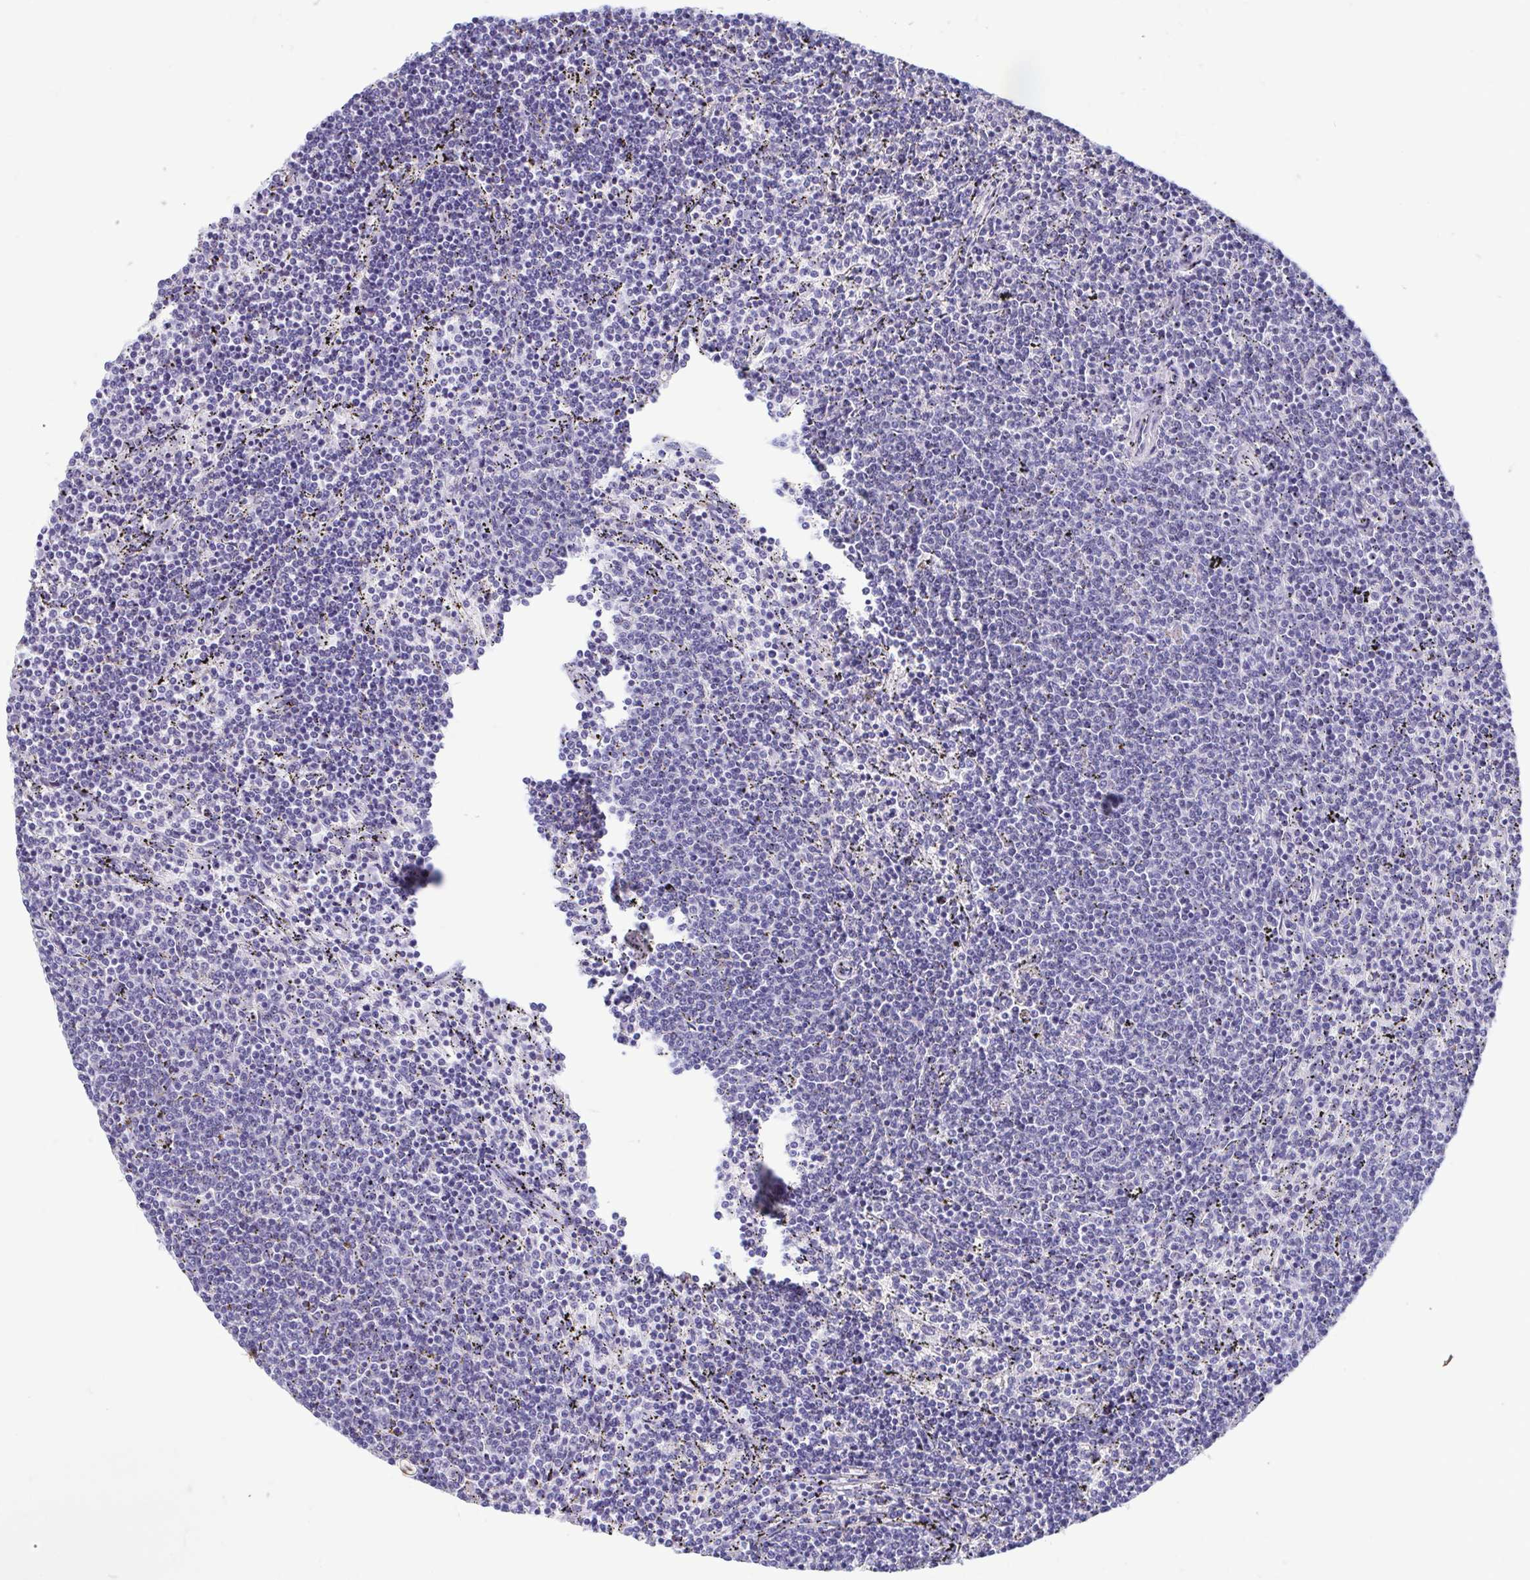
{"staining": {"intensity": "negative", "quantity": "none", "location": "none"}, "tissue": "lymphoma", "cell_type": "Tumor cells", "image_type": "cancer", "snomed": [{"axis": "morphology", "description": "Malignant lymphoma, non-Hodgkin's type, Low grade"}, {"axis": "topography", "description": "Spleen"}], "caption": "High magnification brightfield microscopy of malignant lymphoma, non-Hodgkin's type (low-grade) stained with DAB (brown) and counterstained with hematoxylin (blue): tumor cells show no significant positivity. The staining was performed using DAB (3,3'-diaminobenzidine) to visualize the protein expression in brown, while the nuclei were stained in blue with hematoxylin (Magnification: 20x).", "gene": "PERM1", "patient": {"sex": "female", "age": 50}}